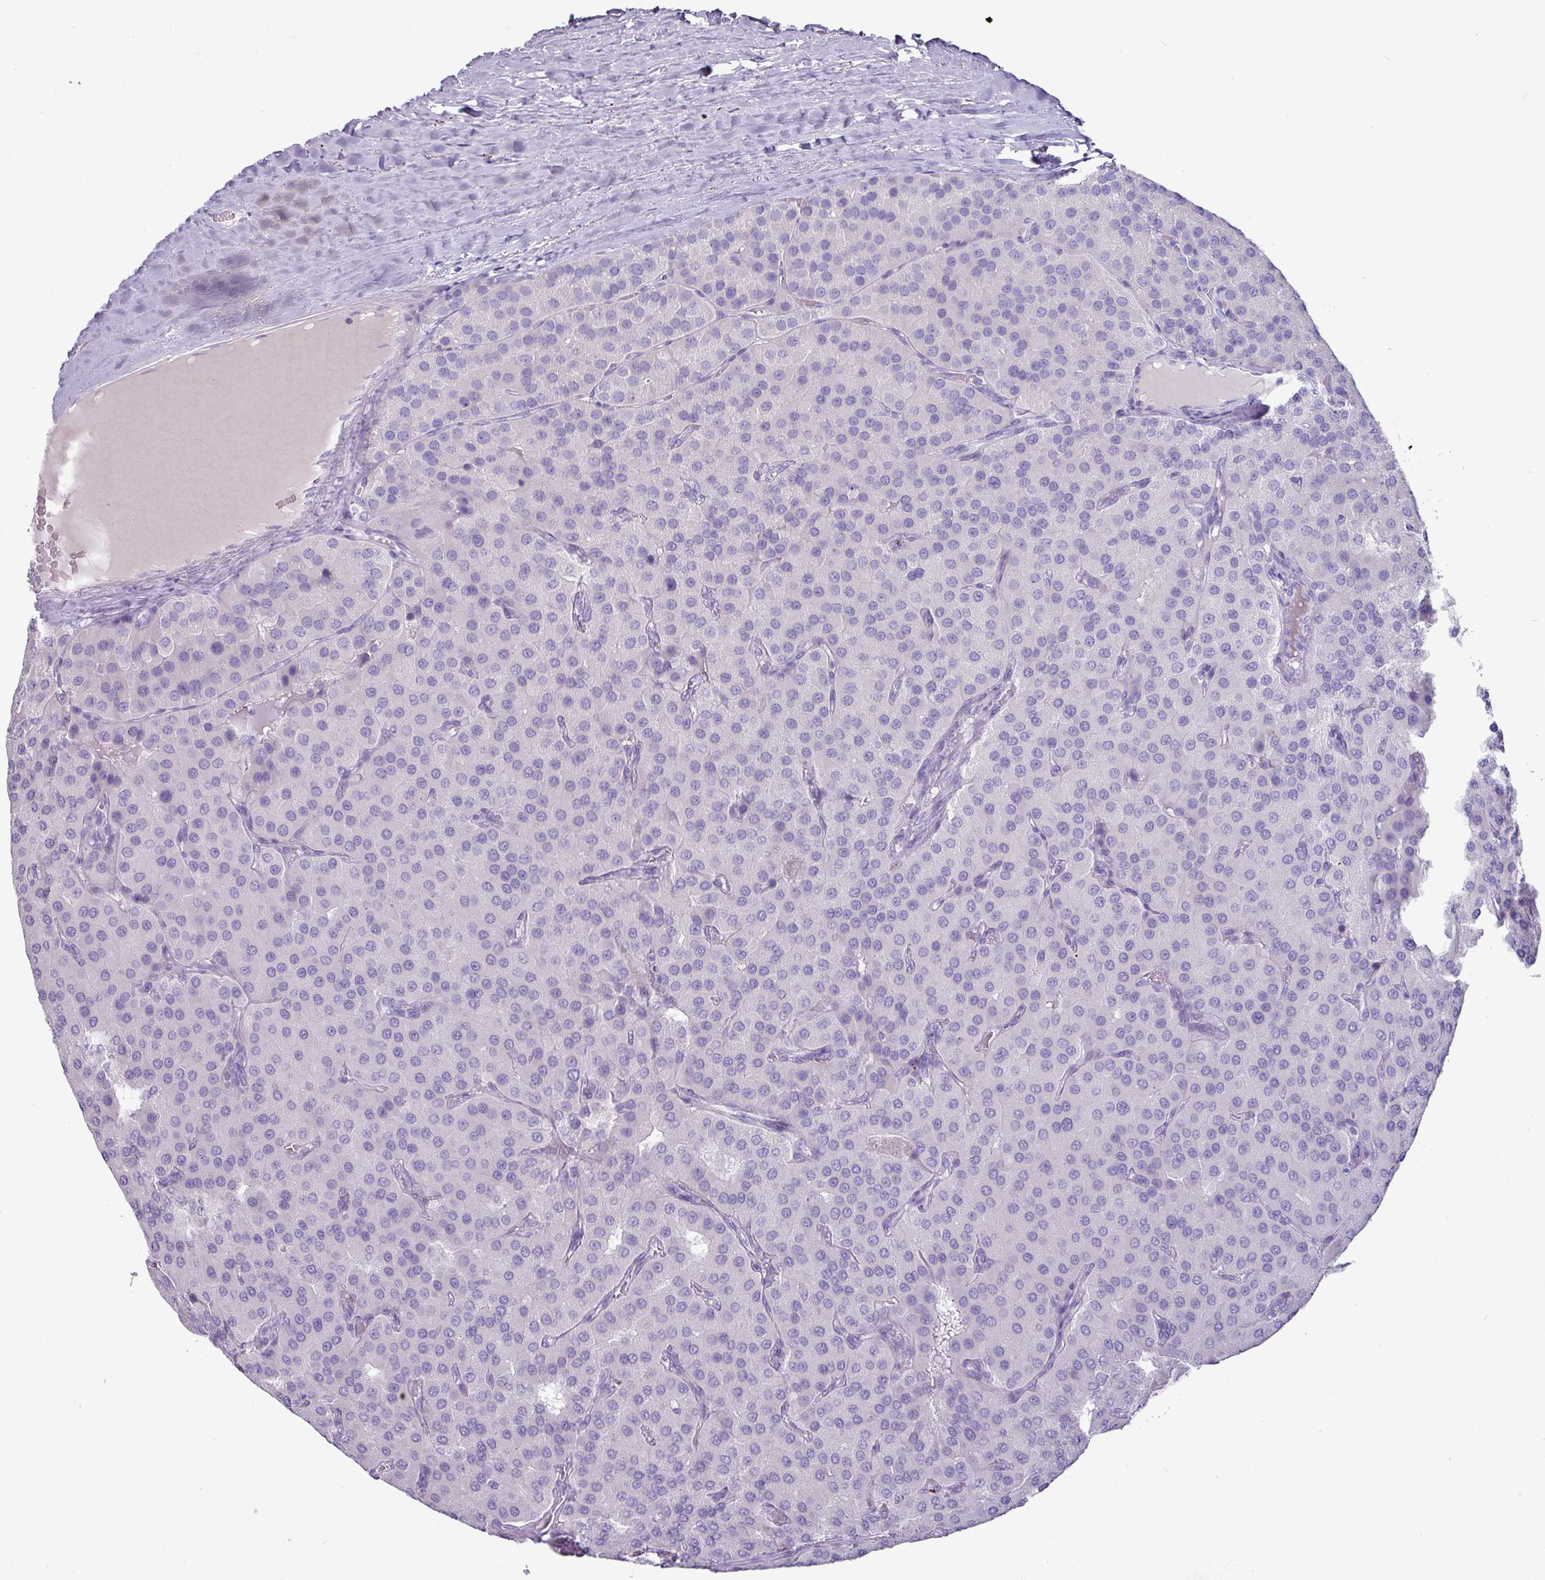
{"staining": {"intensity": "negative", "quantity": "none", "location": "none"}, "tissue": "parathyroid gland", "cell_type": "Glandular cells", "image_type": "normal", "snomed": [{"axis": "morphology", "description": "Normal tissue, NOS"}, {"axis": "morphology", "description": "Adenoma, NOS"}, {"axis": "topography", "description": "Parathyroid gland"}], "caption": "Micrograph shows no significant protein staining in glandular cells of benign parathyroid gland.", "gene": "GSTA1", "patient": {"sex": "female", "age": 86}}